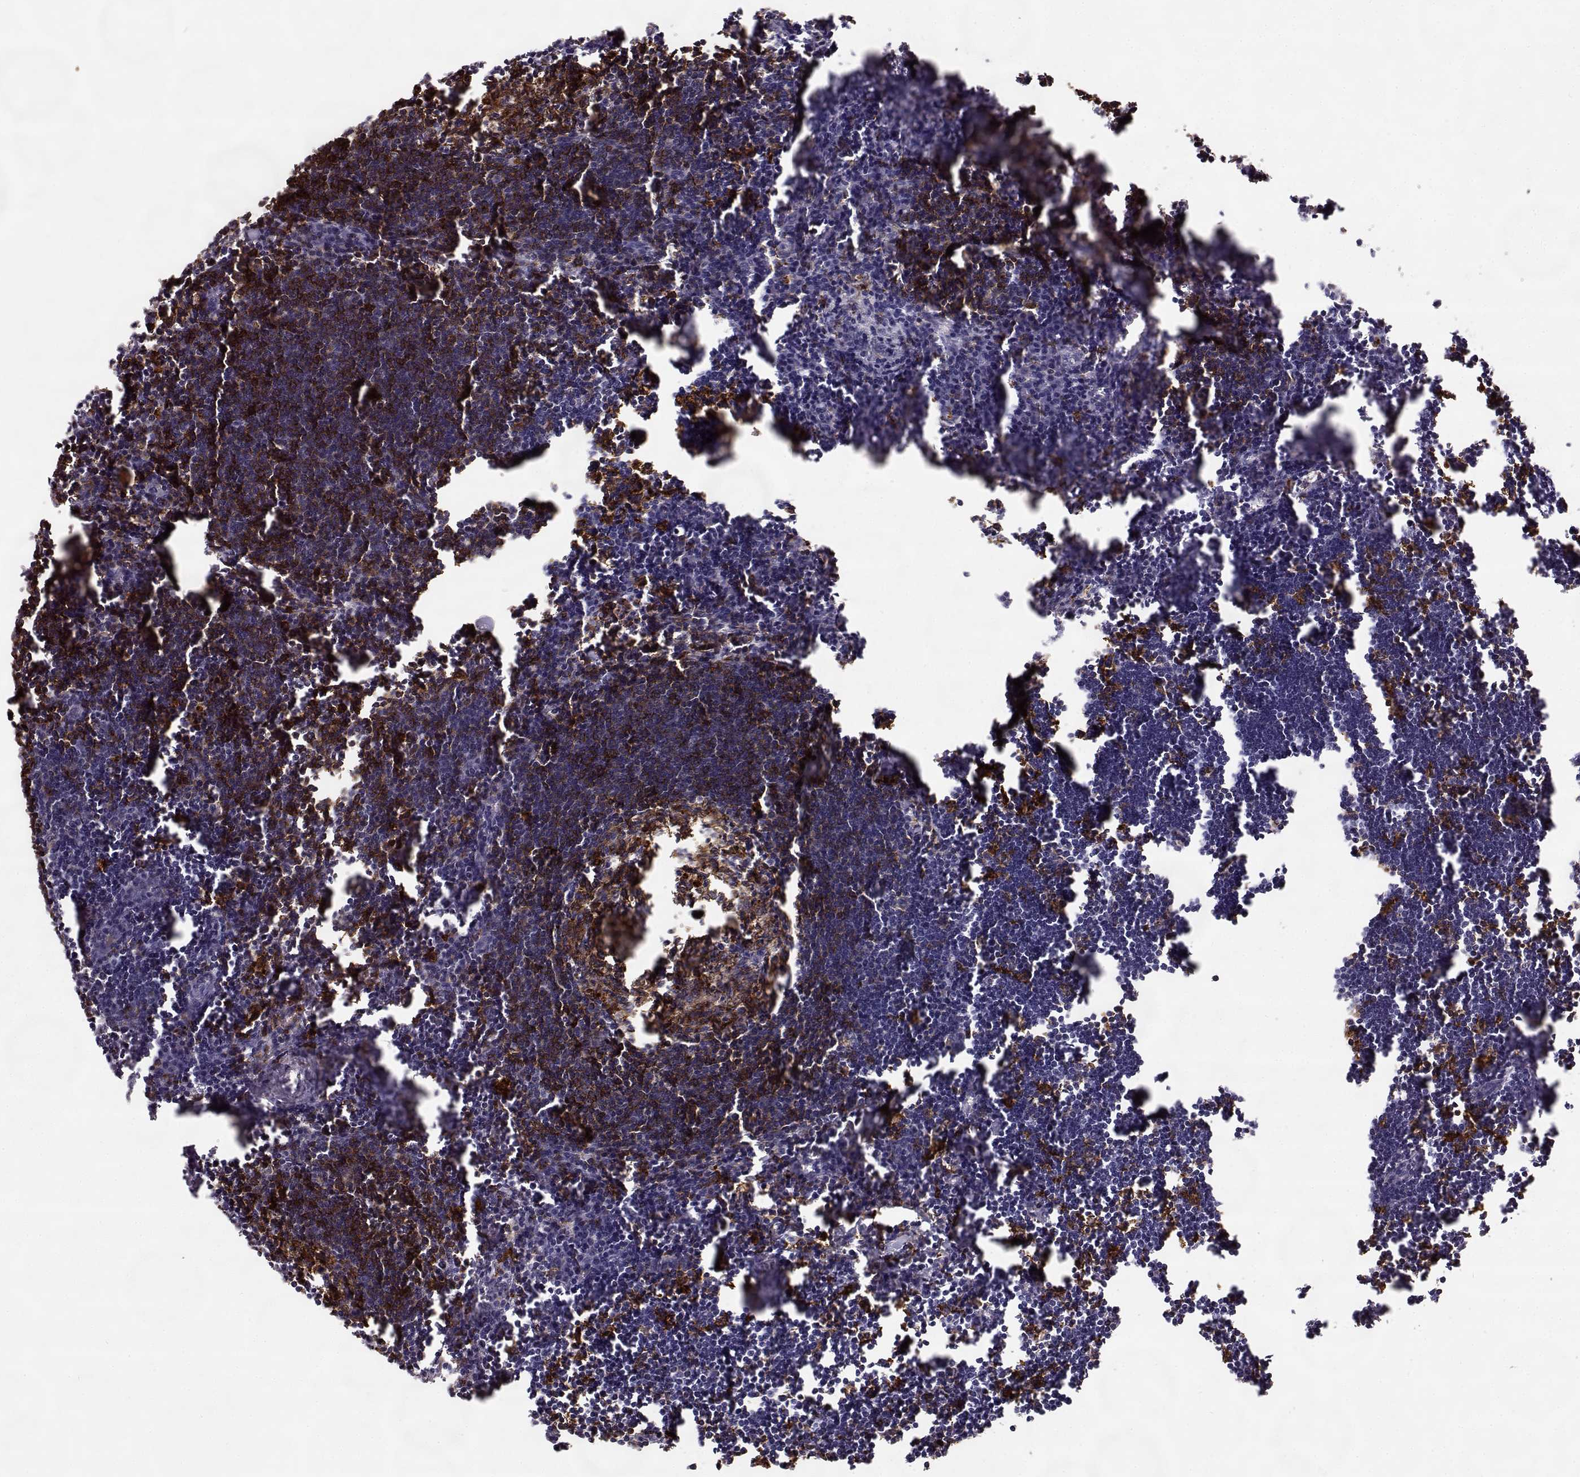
{"staining": {"intensity": "strong", "quantity": "<25%", "location": "cytoplasmic/membranous"}, "tissue": "lymph node", "cell_type": "Germinal center cells", "image_type": "normal", "snomed": [{"axis": "morphology", "description": "Normal tissue, NOS"}, {"axis": "topography", "description": "Lymph node"}], "caption": "Germinal center cells demonstrate medium levels of strong cytoplasmic/membranous positivity in approximately <25% of cells in benign human lymph node.", "gene": "CCNF", "patient": {"sex": "male", "age": 55}}